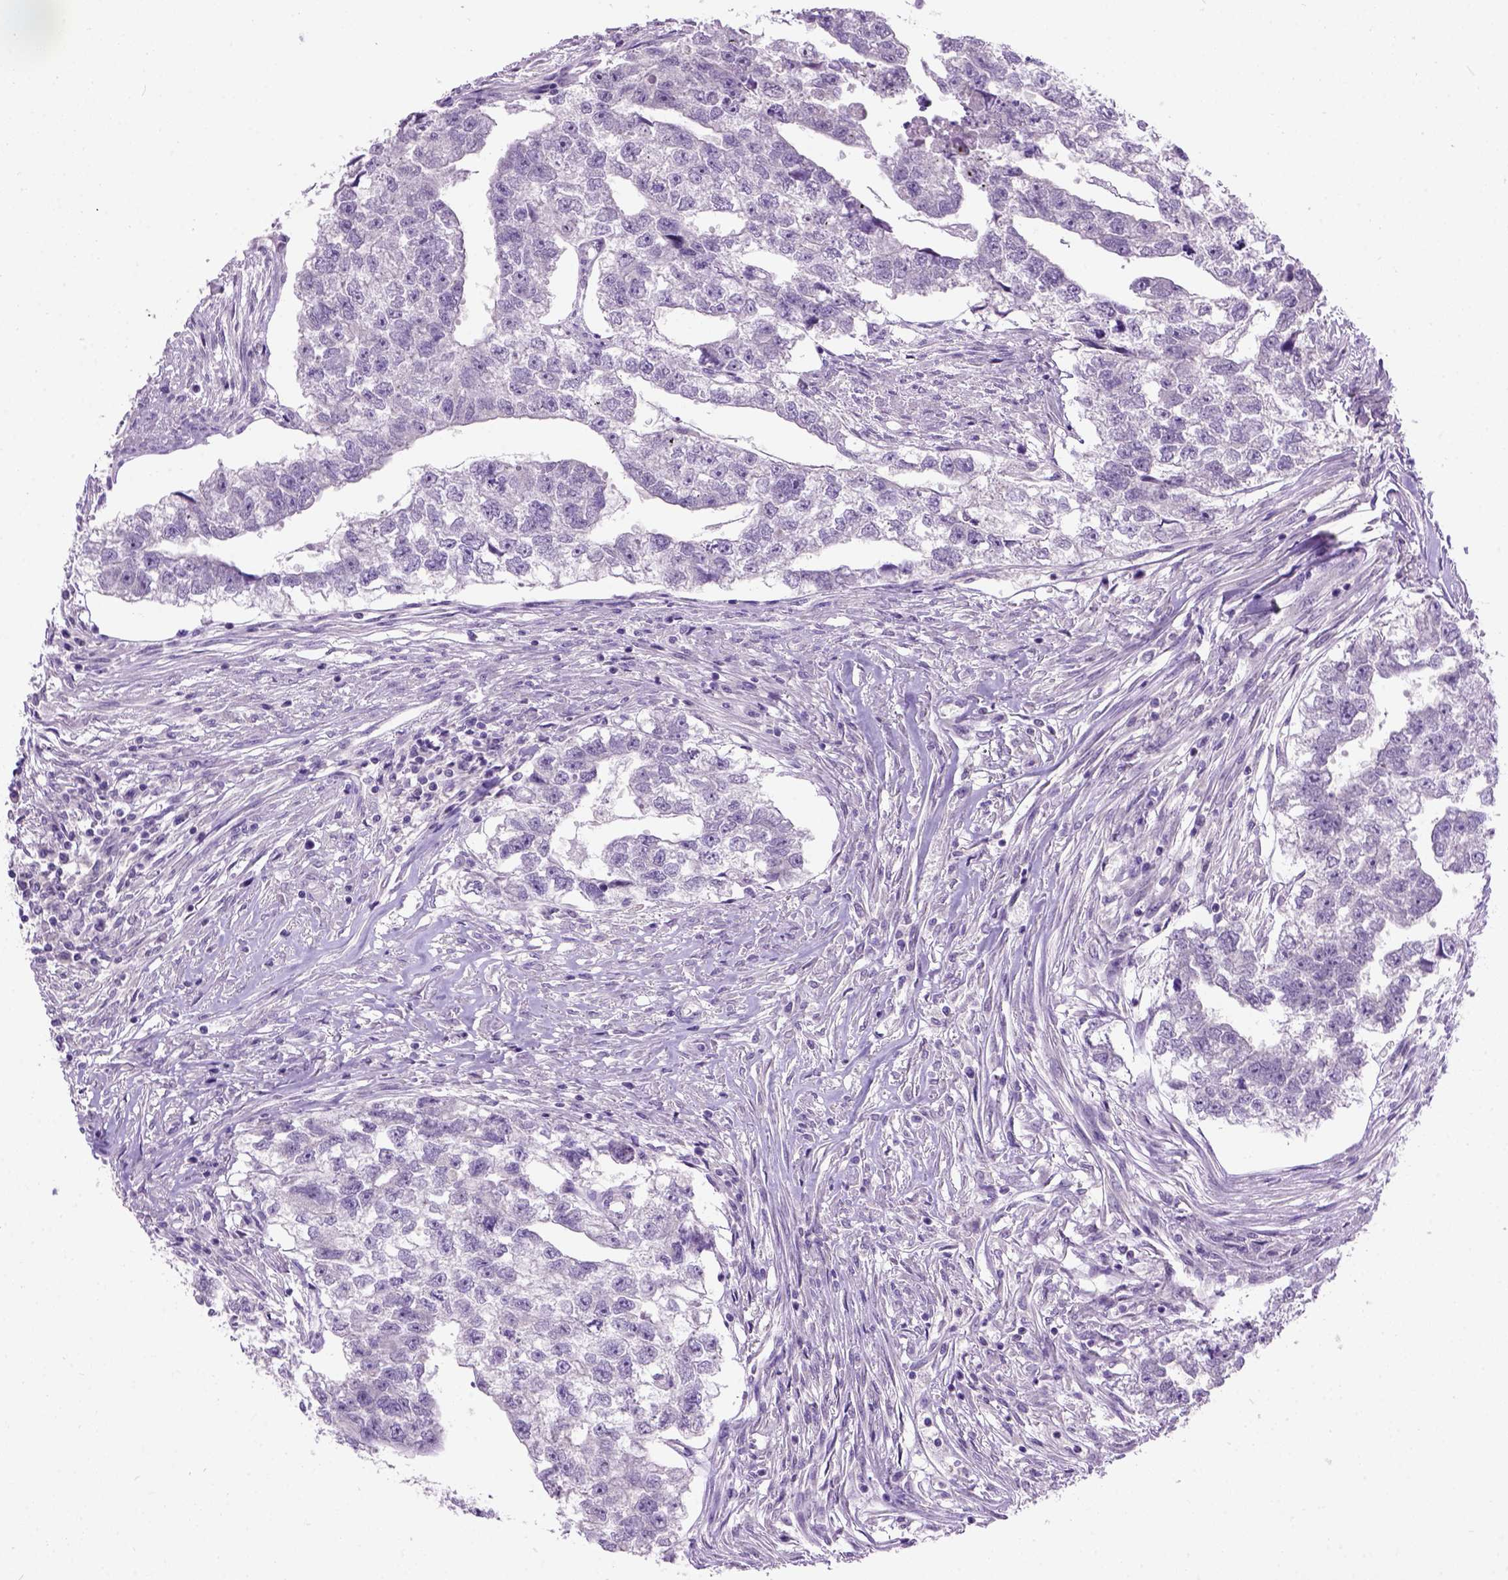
{"staining": {"intensity": "negative", "quantity": "none", "location": "none"}, "tissue": "testis cancer", "cell_type": "Tumor cells", "image_type": "cancer", "snomed": [{"axis": "morphology", "description": "Carcinoma, Embryonal, NOS"}, {"axis": "morphology", "description": "Teratoma, malignant, NOS"}, {"axis": "topography", "description": "Testis"}], "caption": "Immunohistochemistry image of human testis cancer (embryonal carcinoma) stained for a protein (brown), which reveals no positivity in tumor cells.", "gene": "MAPT", "patient": {"sex": "male", "age": 44}}